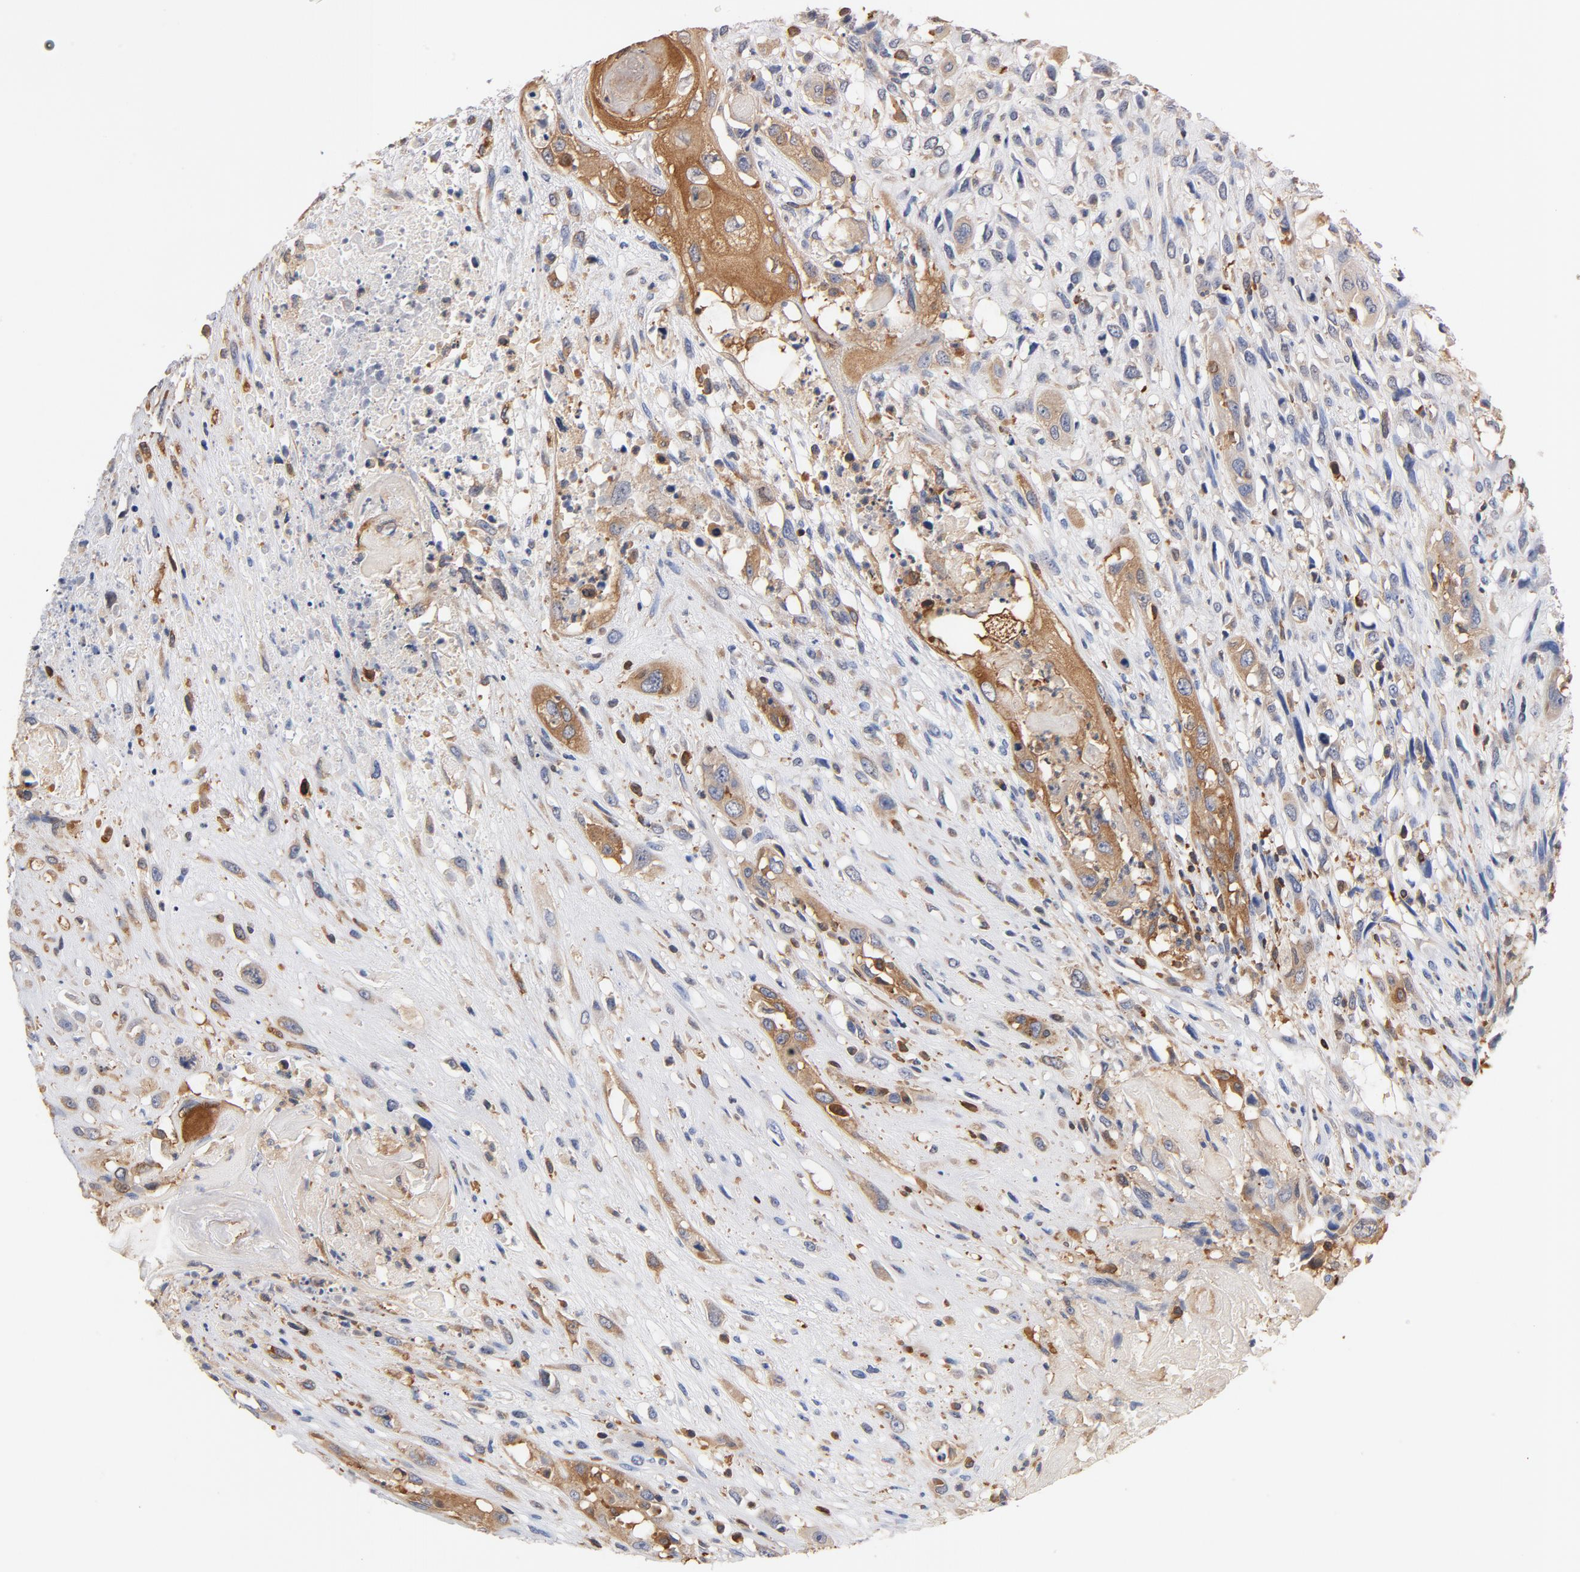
{"staining": {"intensity": "moderate", "quantity": ">75%", "location": "cytoplasmic/membranous"}, "tissue": "head and neck cancer", "cell_type": "Tumor cells", "image_type": "cancer", "snomed": [{"axis": "morphology", "description": "Necrosis, NOS"}, {"axis": "morphology", "description": "Neoplasm, malignant, NOS"}, {"axis": "topography", "description": "Salivary gland"}, {"axis": "topography", "description": "Head-Neck"}], "caption": "A medium amount of moderate cytoplasmic/membranous expression is identified in approximately >75% of tumor cells in neoplasm (malignant) (head and neck) tissue.", "gene": "EZR", "patient": {"sex": "male", "age": 43}}